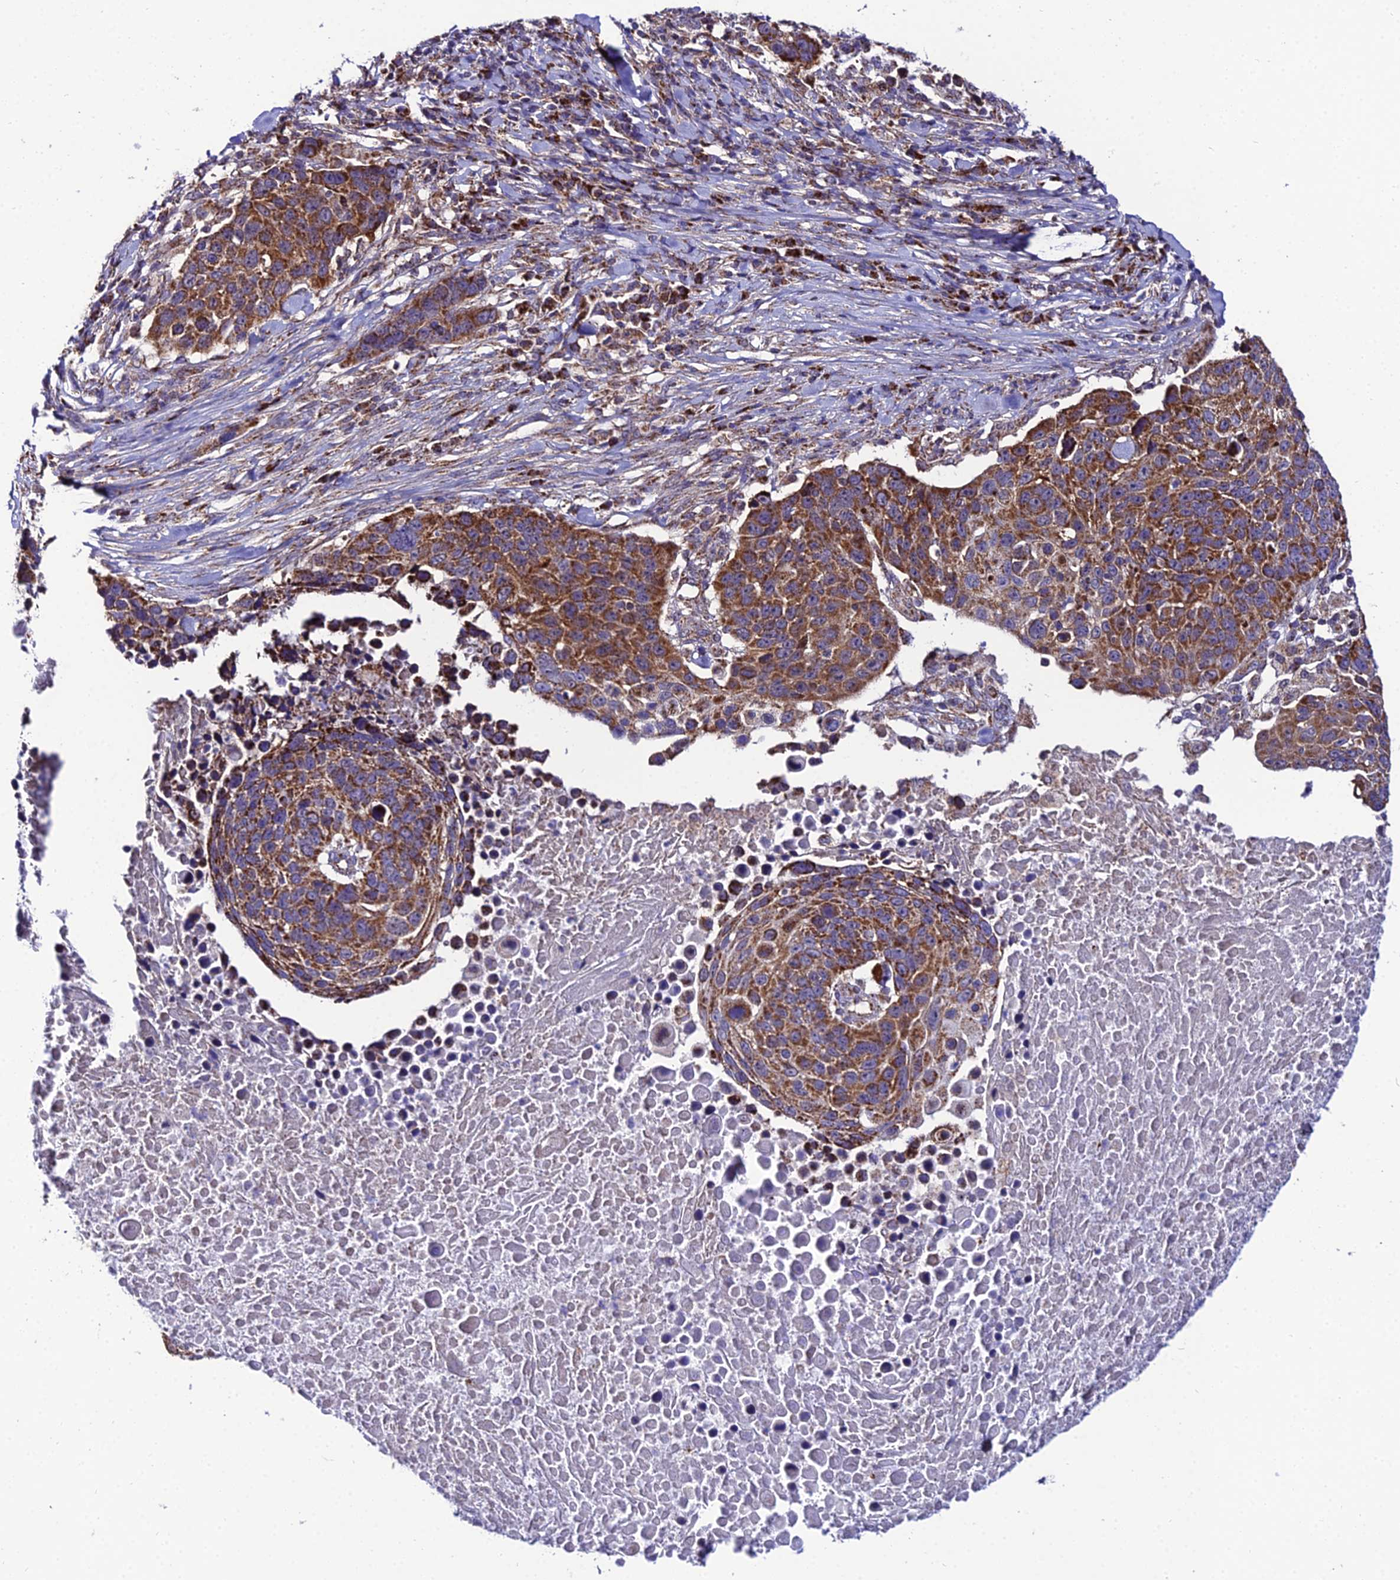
{"staining": {"intensity": "strong", "quantity": ">75%", "location": "cytoplasmic/membranous"}, "tissue": "lung cancer", "cell_type": "Tumor cells", "image_type": "cancer", "snomed": [{"axis": "morphology", "description": "Normal tissue, NOS"}, {"axis": "morphology", "description": "Squamous cell carcinoma, NOS"}, {"axis": "topography", "description": "Lymph node"}, {"axis": "topography", "description": "Lung"}], "caption": "This image demonstrates IHC staining of human lung cancer, with high strong cytoplasmic/membranous positivity in approximately >75% of tumor cells.", "gene": "PSMD2", "patient": {"sex": "male", "age": 66}}